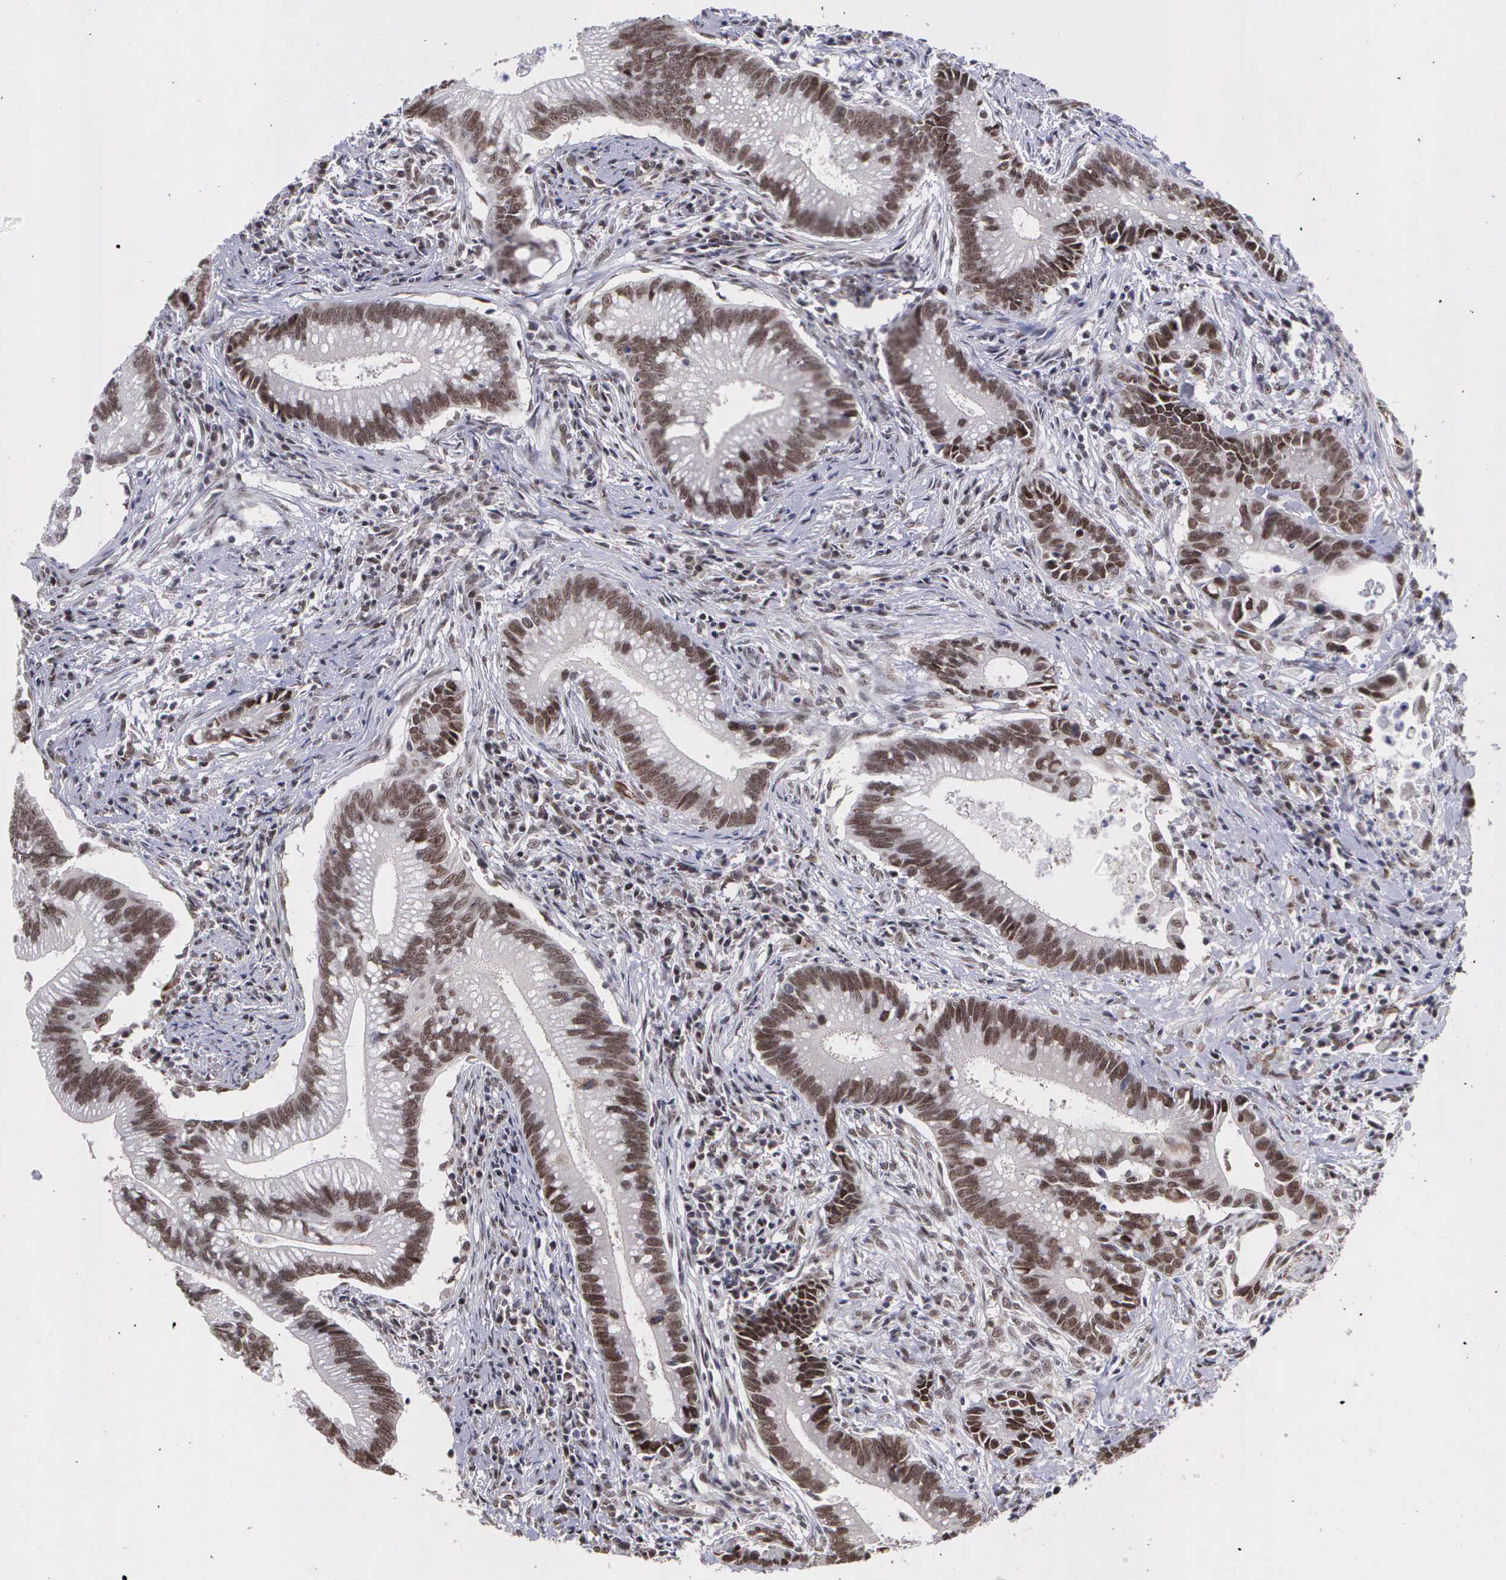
{"staining": {"intensity": "moderate", "quantity": ">75%", "location": "nuclear"}, "tissue": "colorectal cancer", "cell_type": "Tumor cells", "image_type": "cancer", "snomed": [{"axis": "morphology", "description": "Adenocarcinoma, NOS"}, {"axis": "topography", "description": "Rectum"}], "caption": "A medium amount of moderate nuclear positivity is present in approximately >75% of tumor cells in colorectal adenocarcinoma tissue.", "gene": "MORC2", "patient": {"sex": "female", "age": 81}}